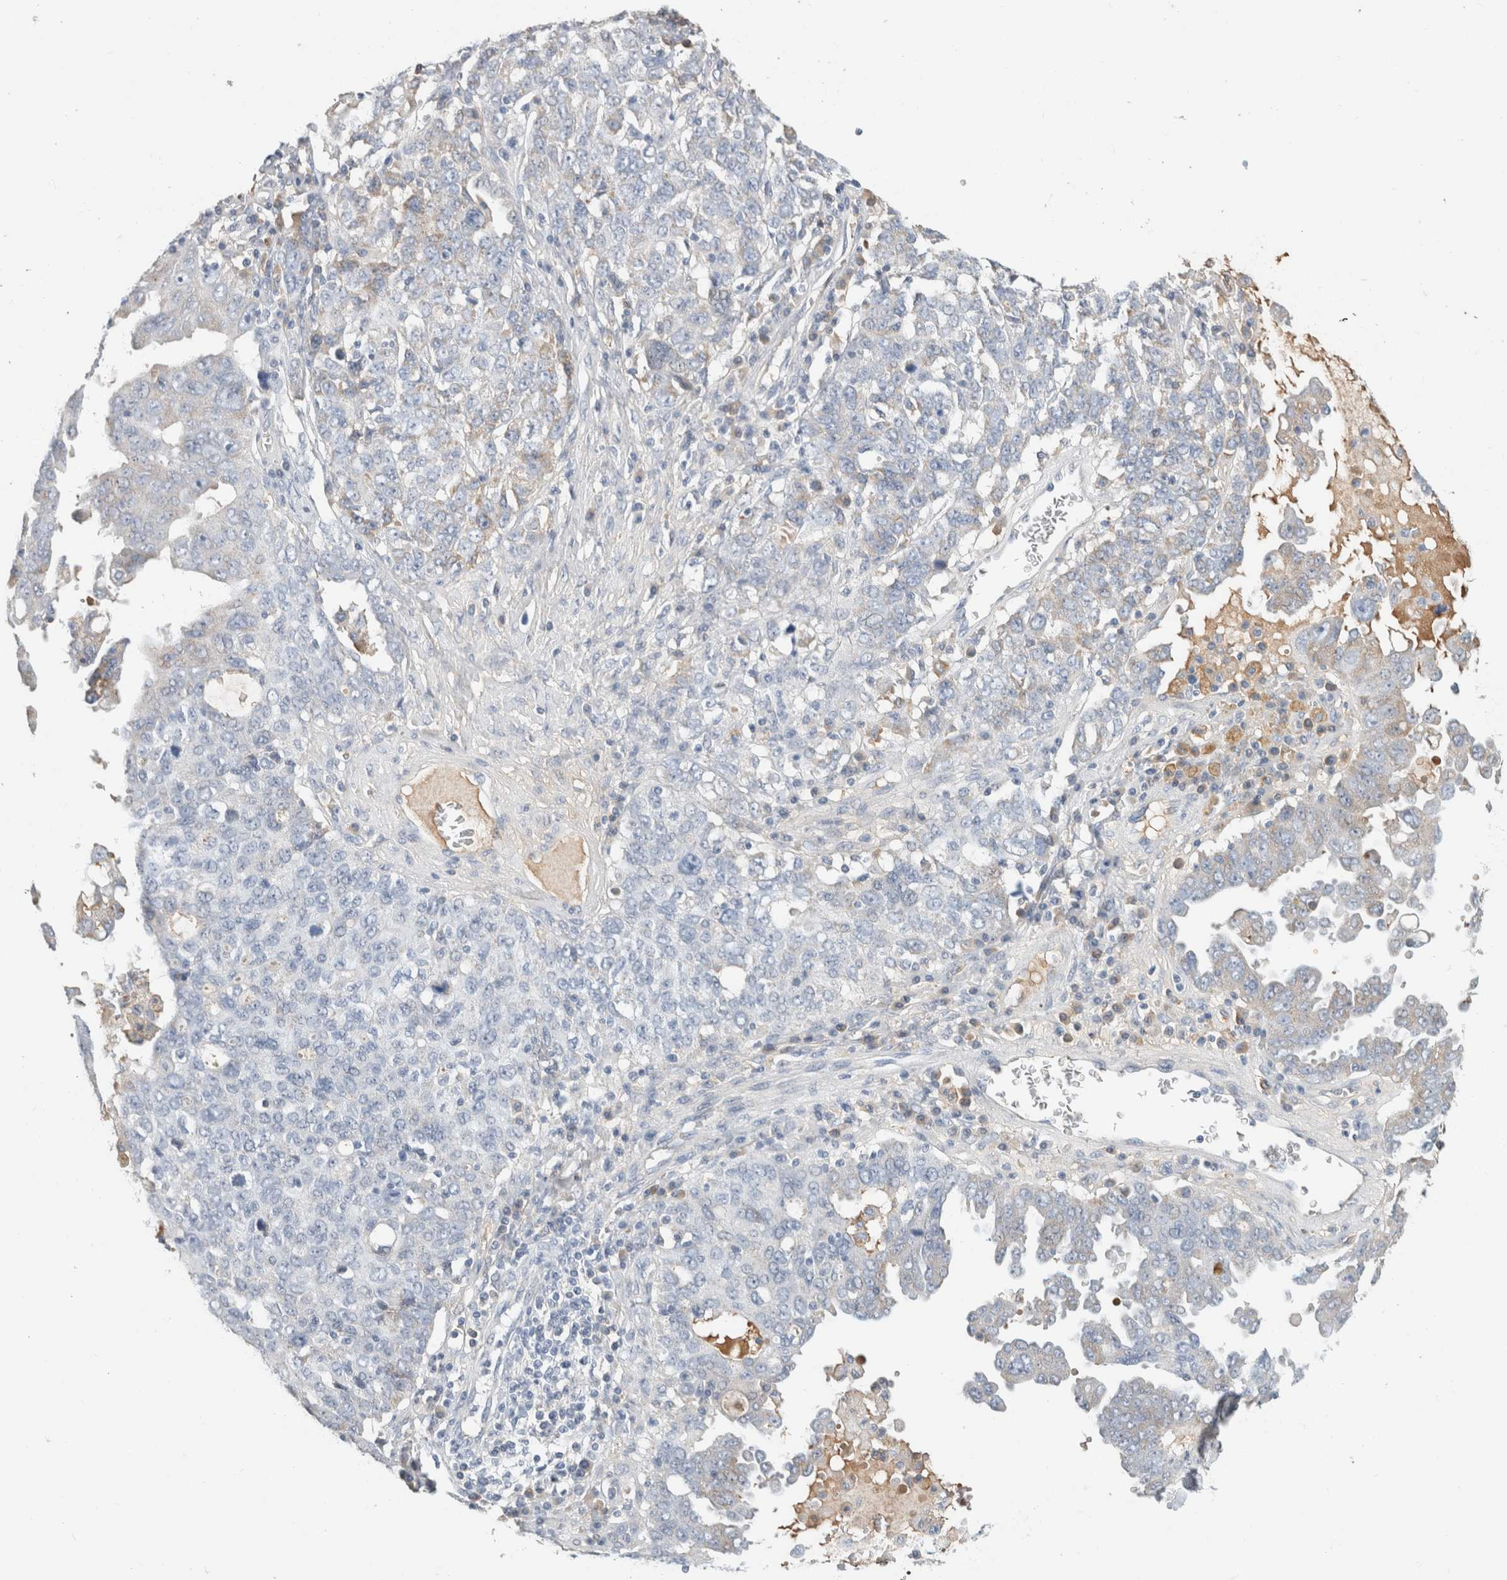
{"staining": {"intensity": "negative", "quantity": "none", "location": "none"}, "tissue": "ovarian cancer", "cell_type": "Tumor cells", "image_type": "cancer", "snomed": [{"axis": "morphology", "description": "Carcinoma, endometroid"}, {"axis": "topography", "description": "Ovary"}], "caption": "Protein analysis of endometroid carcinoma (ovarian) displays no significant positivity in tumor cells.", "gene": "SCGB1A1", "patient": {"sex": "female", "age": 62}}